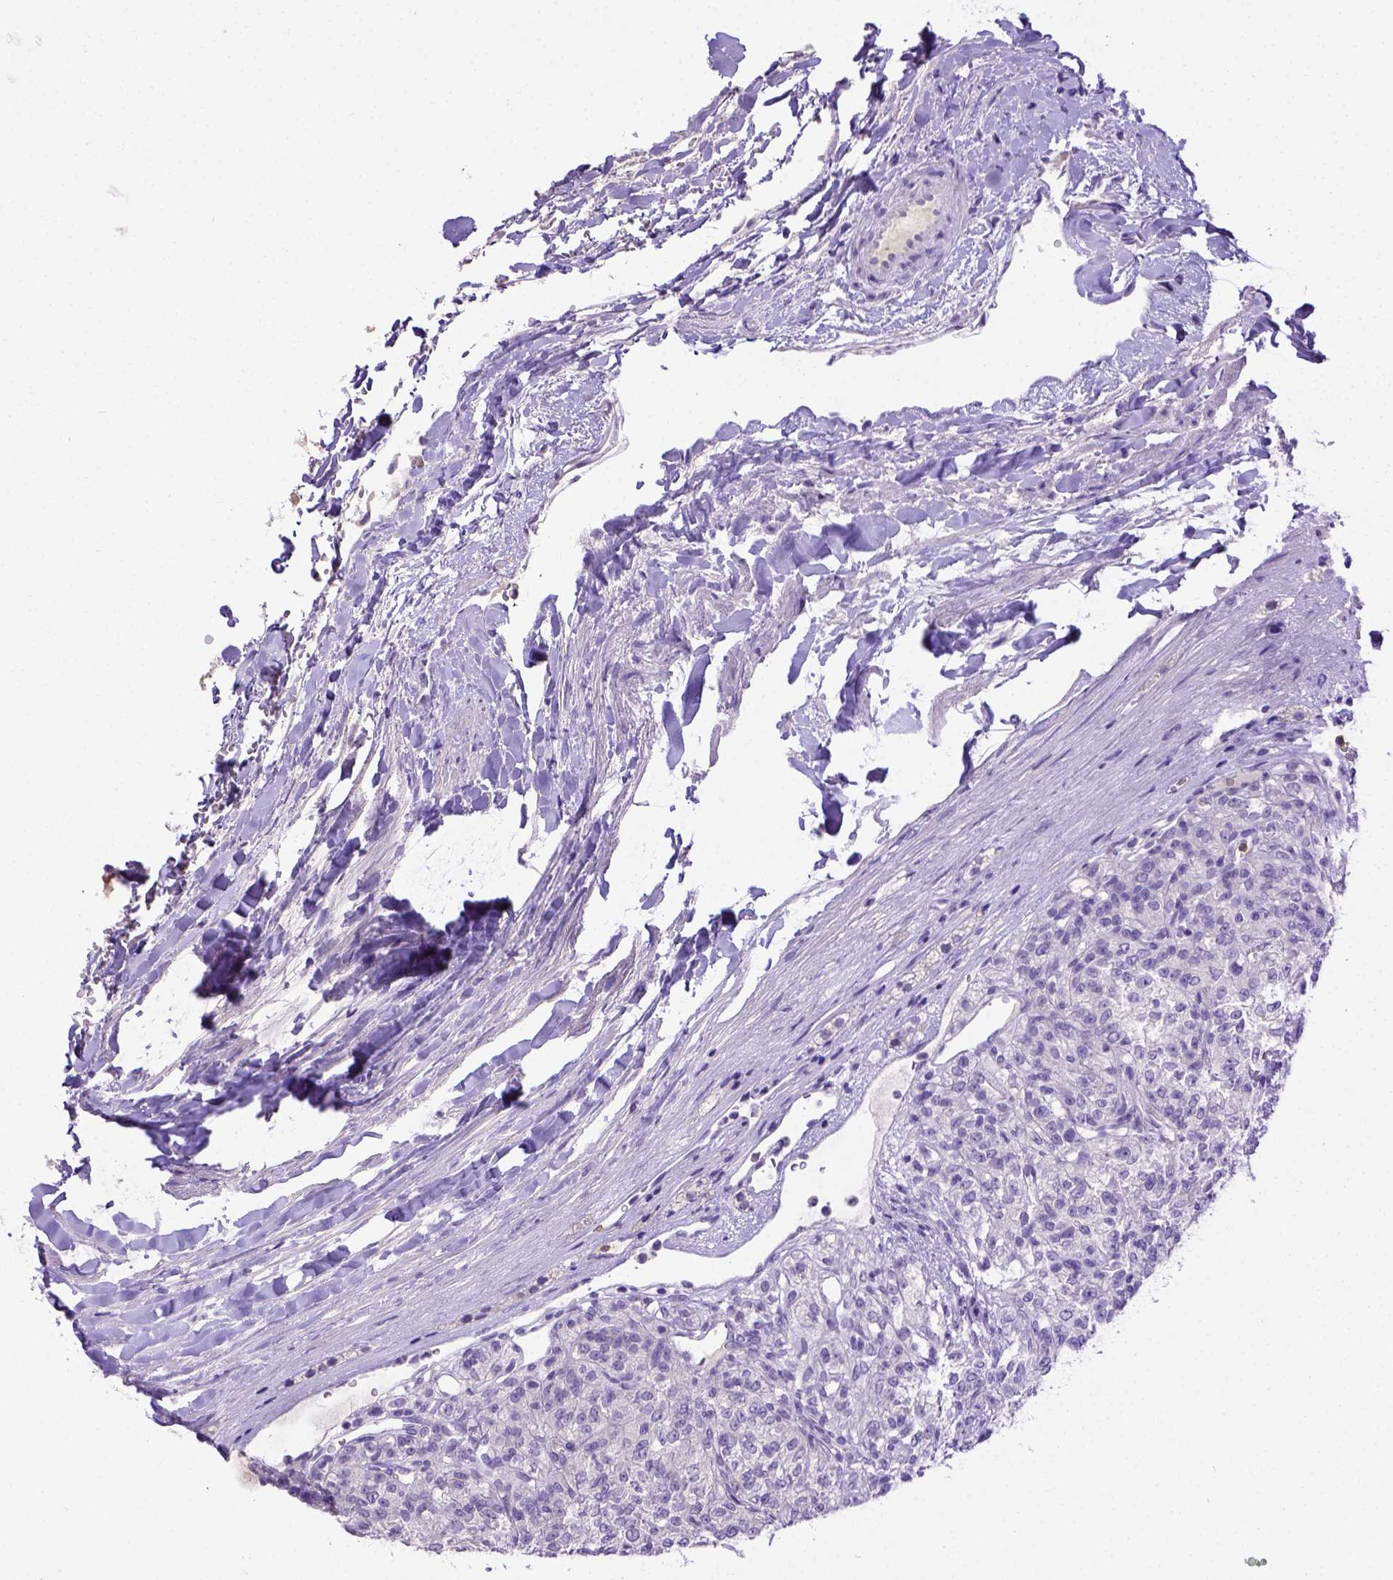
{"staining": {"intensity": "negative", "quantity": "none", "location": "none"}, "tissue": "renal cancer", "cell_type": "Tumor cells", "image_type": "cancer", "snomed": [{"axis": "morphology", "description": "Adenocarcinoma, NOS"}, {"axis": "topography", "description": "Kidney"}], "caption": "Renal adenocarcinoma was stained to show a protein in brown. There is no significant positivity in tumor cells.", "gene": "B3GAT1", "patient": {"sex": "female", "age": 63}}